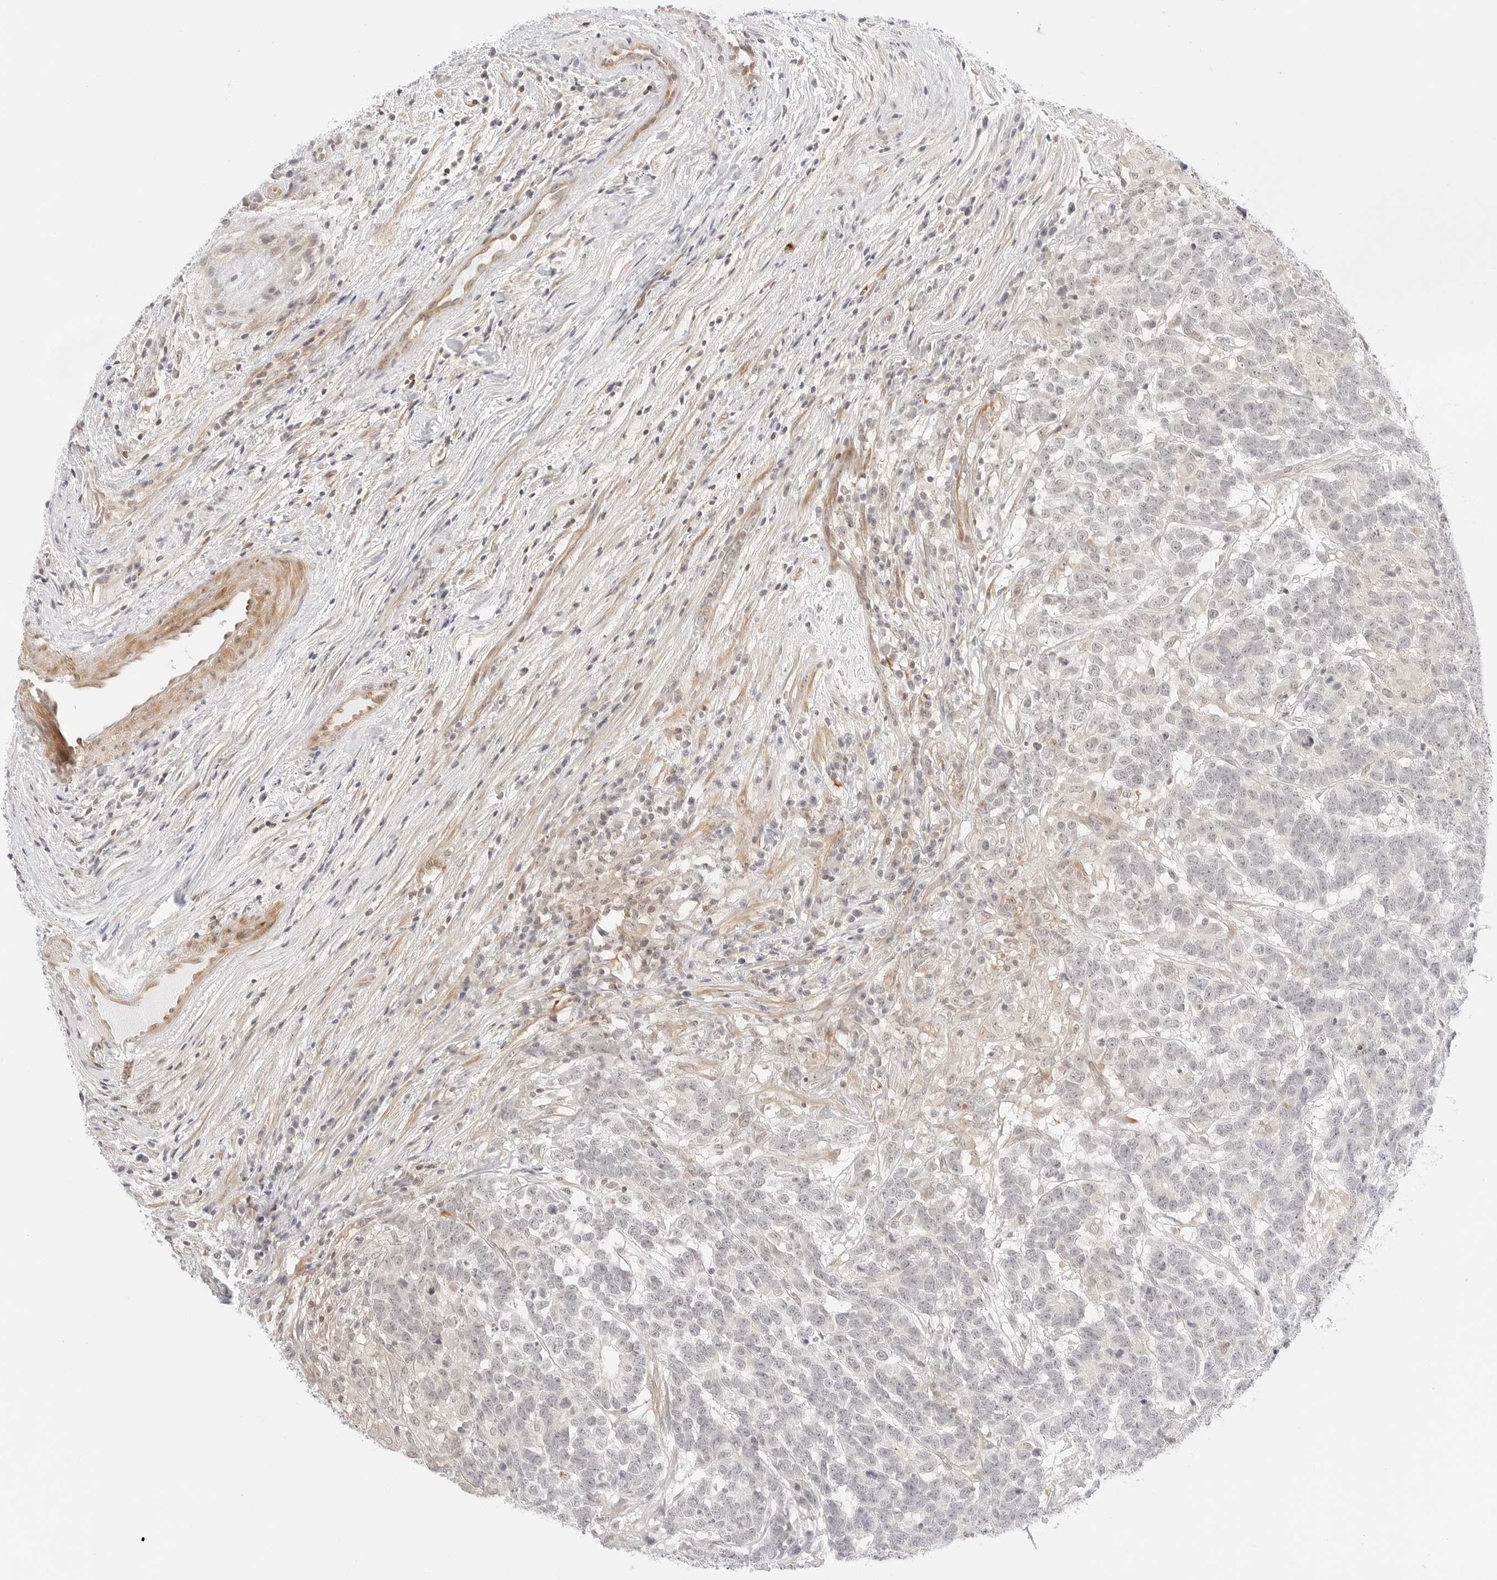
{"staining": {"intensity": "negative", "quantity": "none", "location": "none"}, "tissue": "testis cancer", "cell_type": "Tumor cells", "image_type": "cancer", "snomed": [{"axis": "morphology", "description": "Carcinoma, Embryonal, NOS"}, {"axis": "topography", "description": "Testis"}], "caption": "Tumor cells are negative for brown protein staining in testis cancer (embryonal carcinoma).", "gene": "TEKT2", "patient": {"sex": "male", "age": 26}}